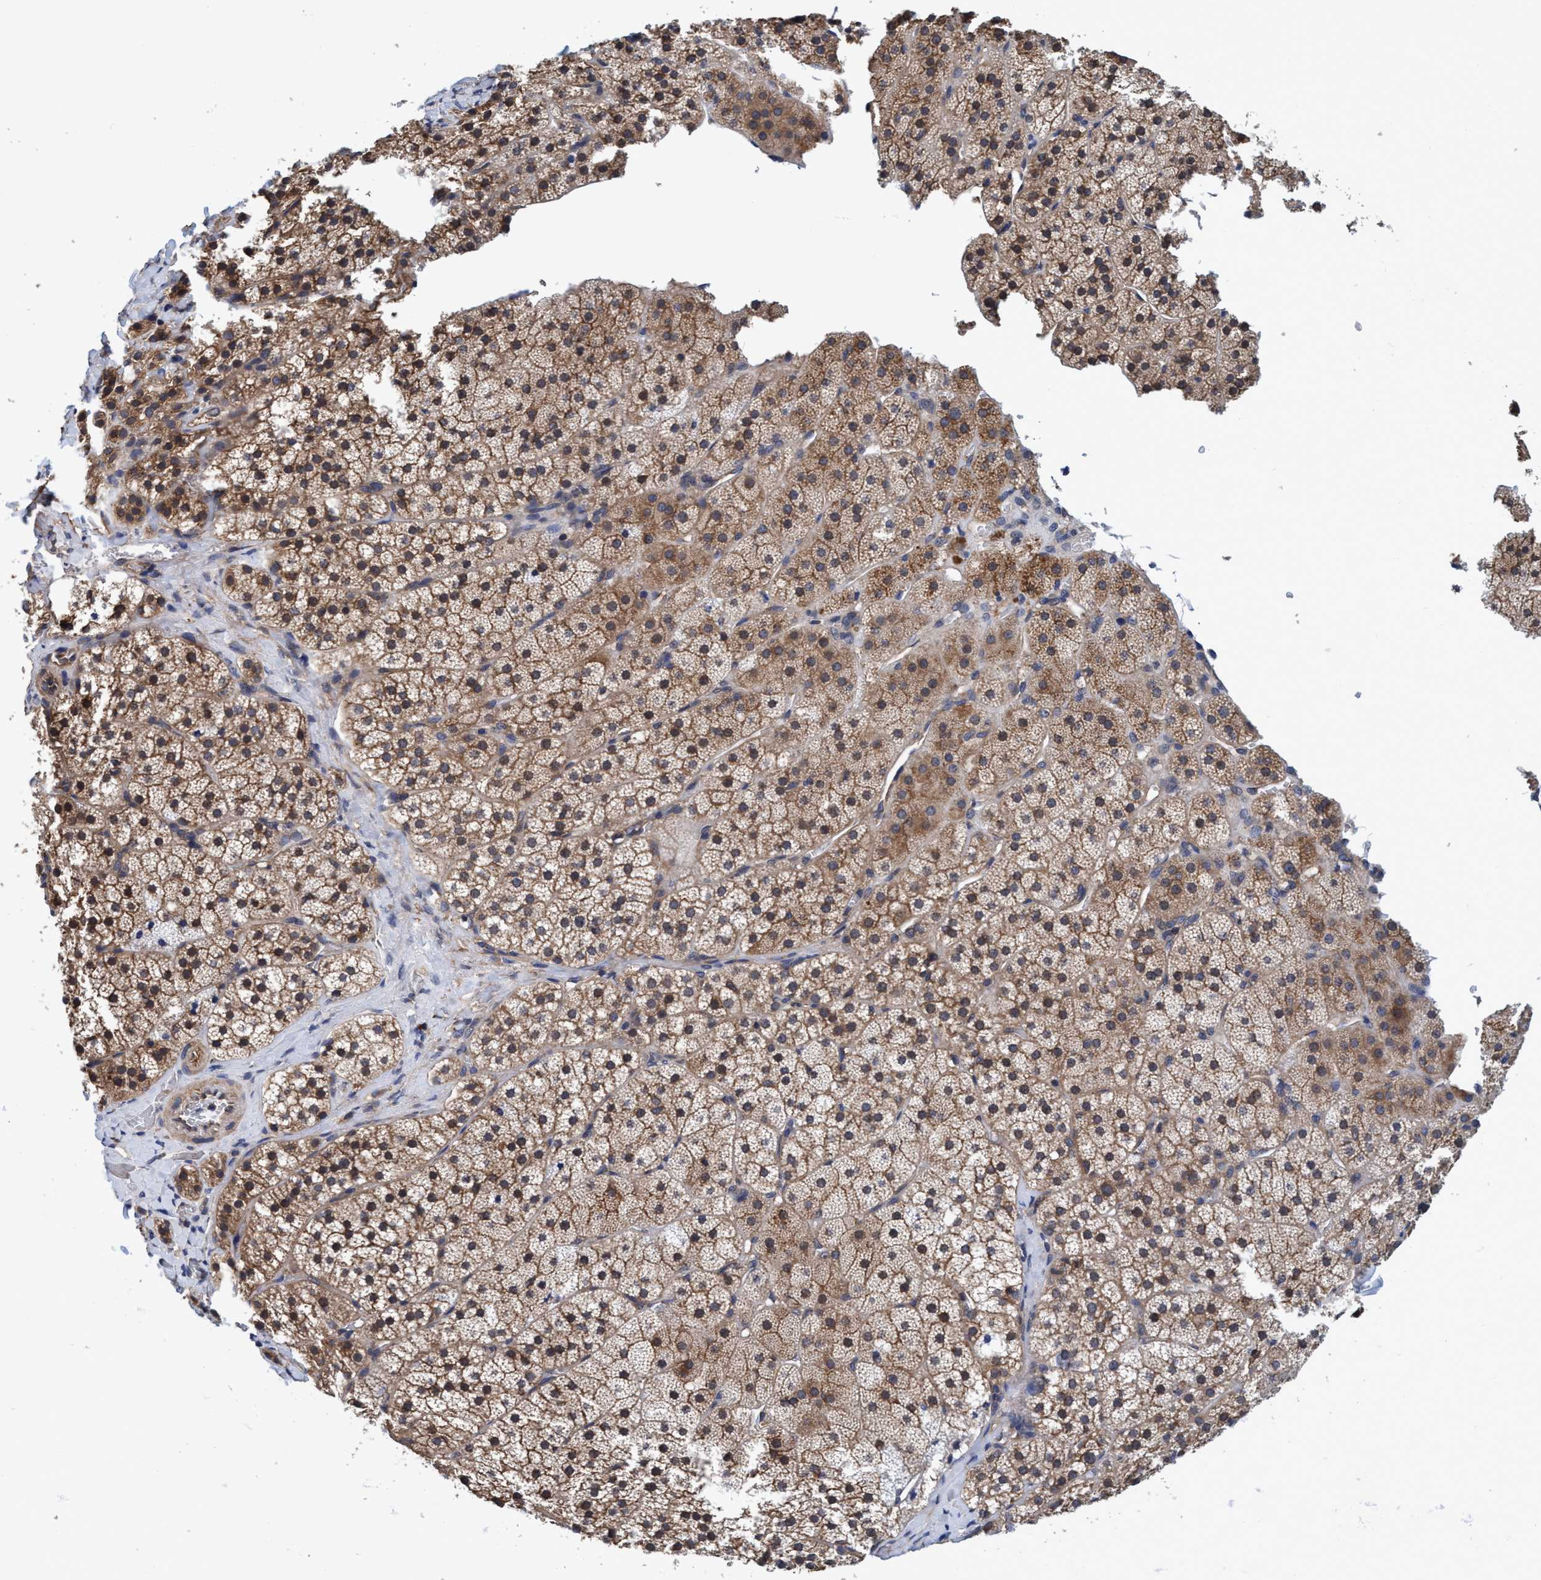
{"staining": {"intensity": "moderate", "quantity": ">75%", "location": "cytoplasmic/membranous"}, "tissue": "adrenal gland", "cell_type": "Glandular cells", "image_type": "normal", "snomed": [{"axis": "morphology", "description": "Normal tissue, NOS"}, {"axis": "topography", "description": "Adrenal gland"}], "caption": "IHC (DAB (3,3'-diaminobenzidine)) staining of unremarkable adrenal gland displays moderate cytoplasmic/membranous protein expression in about >75% of glandular cells. Nuclei are stained in blue.", "gene": "CALCOCO2", "patient": {"sex": "female", "age": 44}}